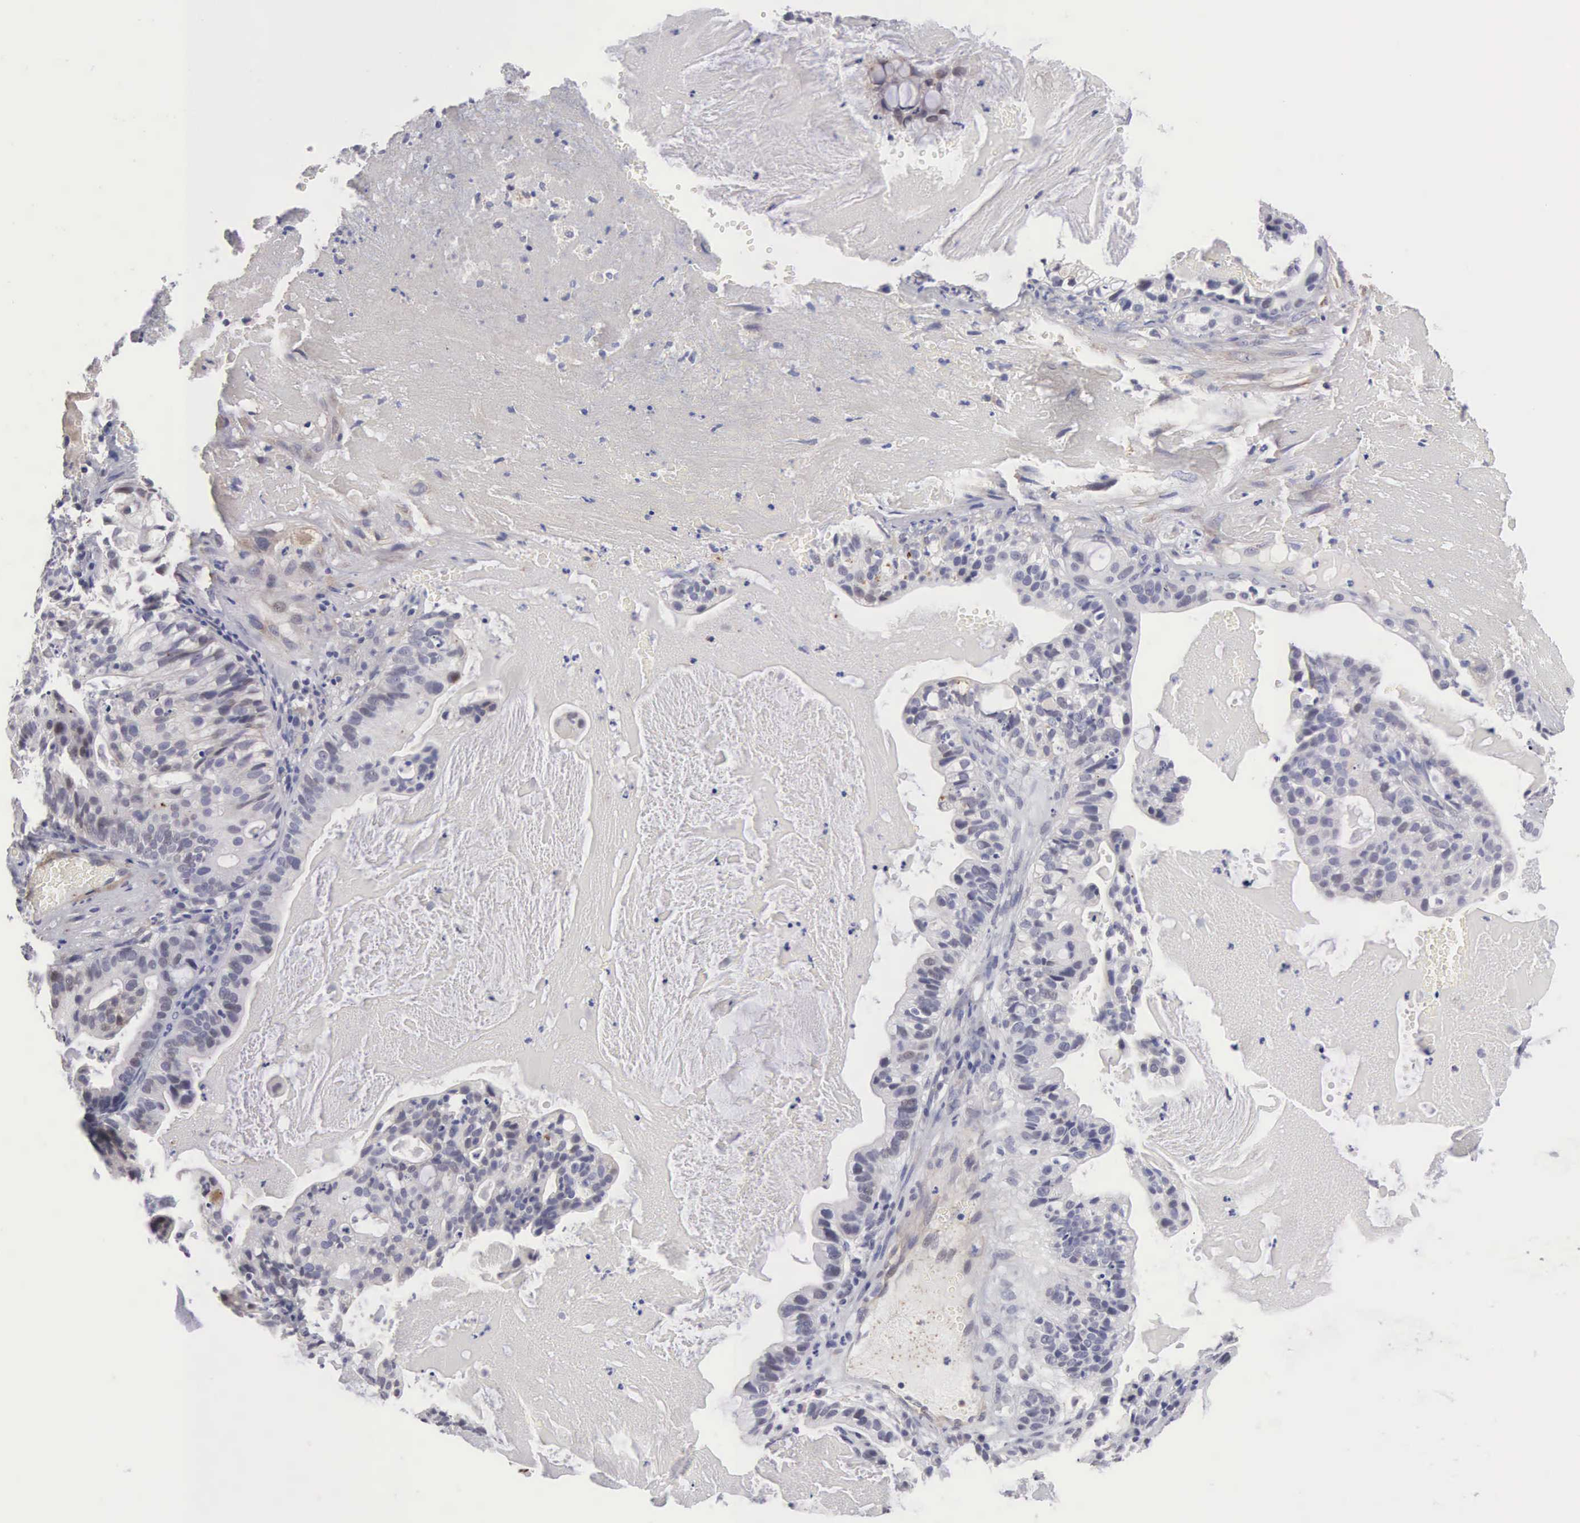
{"staining": {"intensity": "negative", "quantity": "none", "location": "none"}, "tissue": "cervical cancer", "cell_type": "Tumor cells", "image_type": "cancer", "snomed": [{"axis": "morphology", "description": "Adenocarcinoma, NOS"}, {"axis": "topography", "description": "Cervix"}], "caption": "The image reveals no significant positivity in tumor cells of cervical cancer.", "gene": "ELFN2", "patient": {"sex": "female", "age": 41}}